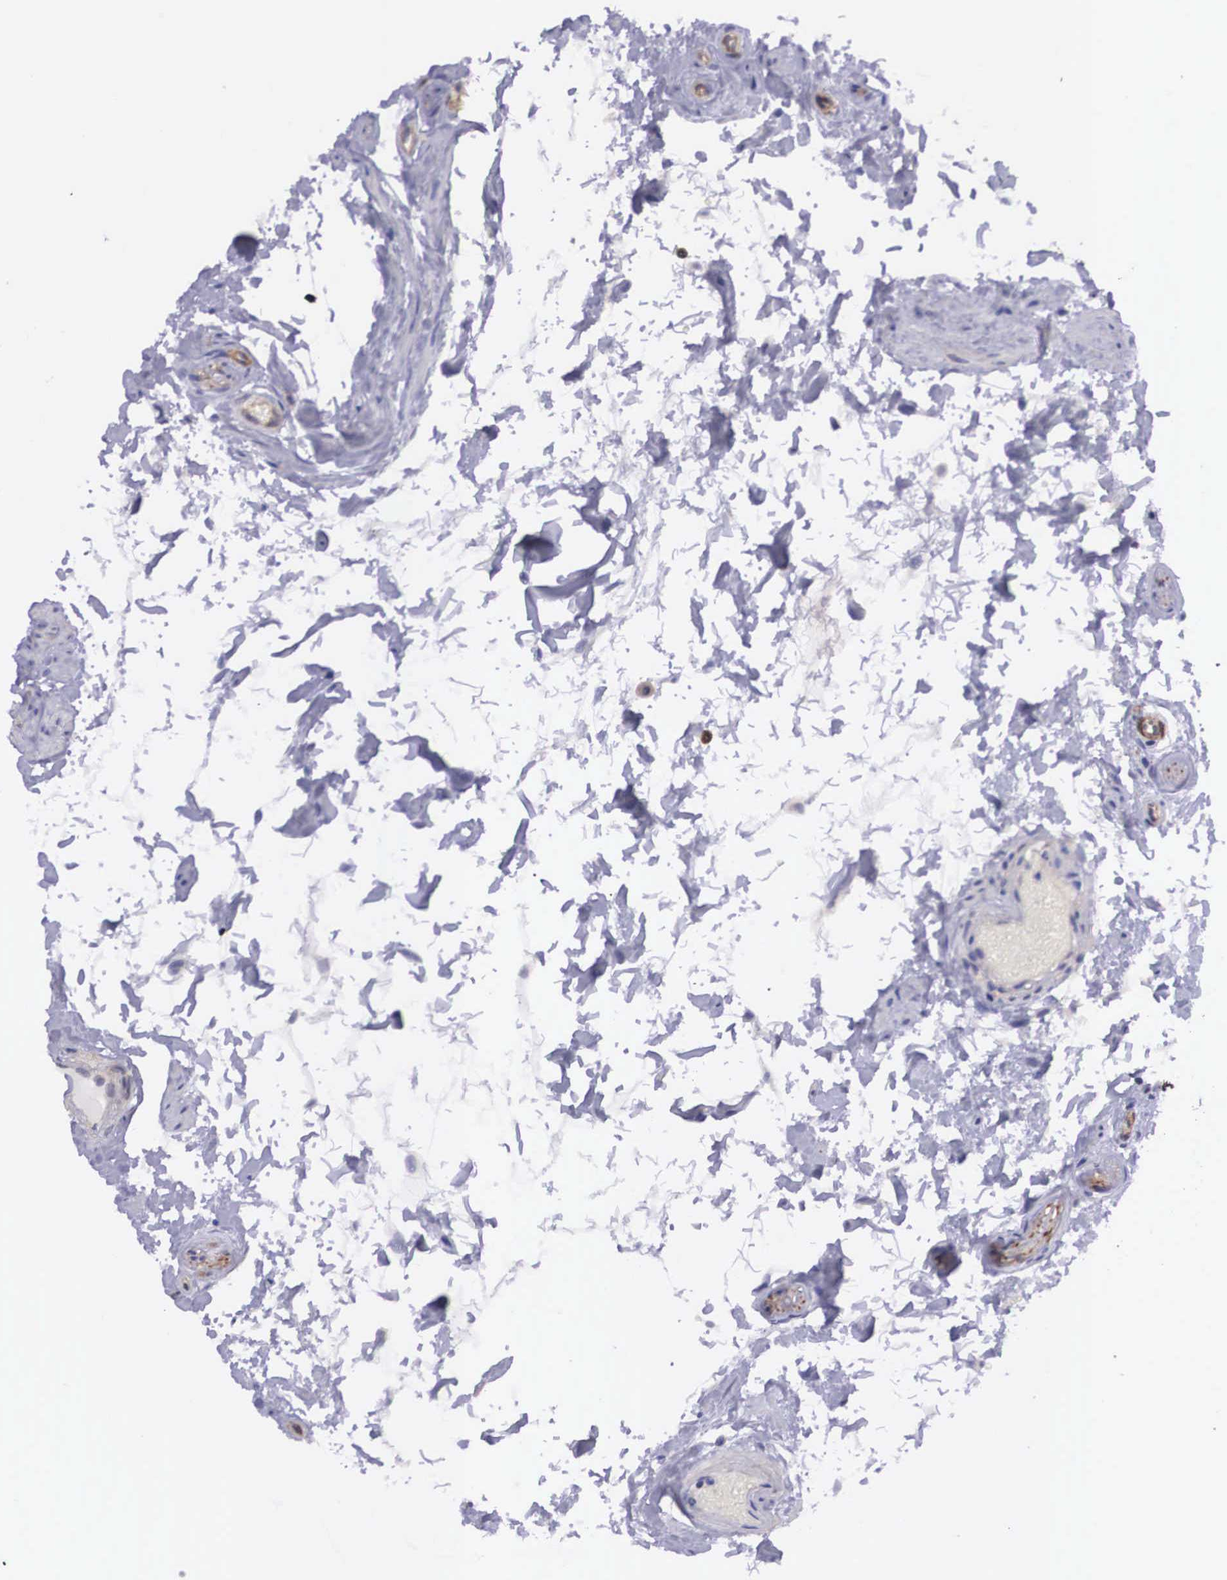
{"staining": {"intensity": "strong", "quantity": ">75%", "location": "cytoplasmic/membranous"}, "tissue": "epididymis", "cell_type": "Glandular cells", "image_type": "normal", "snomed": [{"axis": "morphology", "description": "Normal tissue, NOS"}, {"axis": "topography", "description": "Epididymis"}], "caption": "This histopathology image reveals normal epididymis stained with immunohistochemistry to label a protein in brown. The cytoplasmic/membranous of glandular cells show strong positivity for the protein. Nuclei are counter-stained blue.", "gene": "BCAR1", "patient": {"sex": "male", "age": 52}}